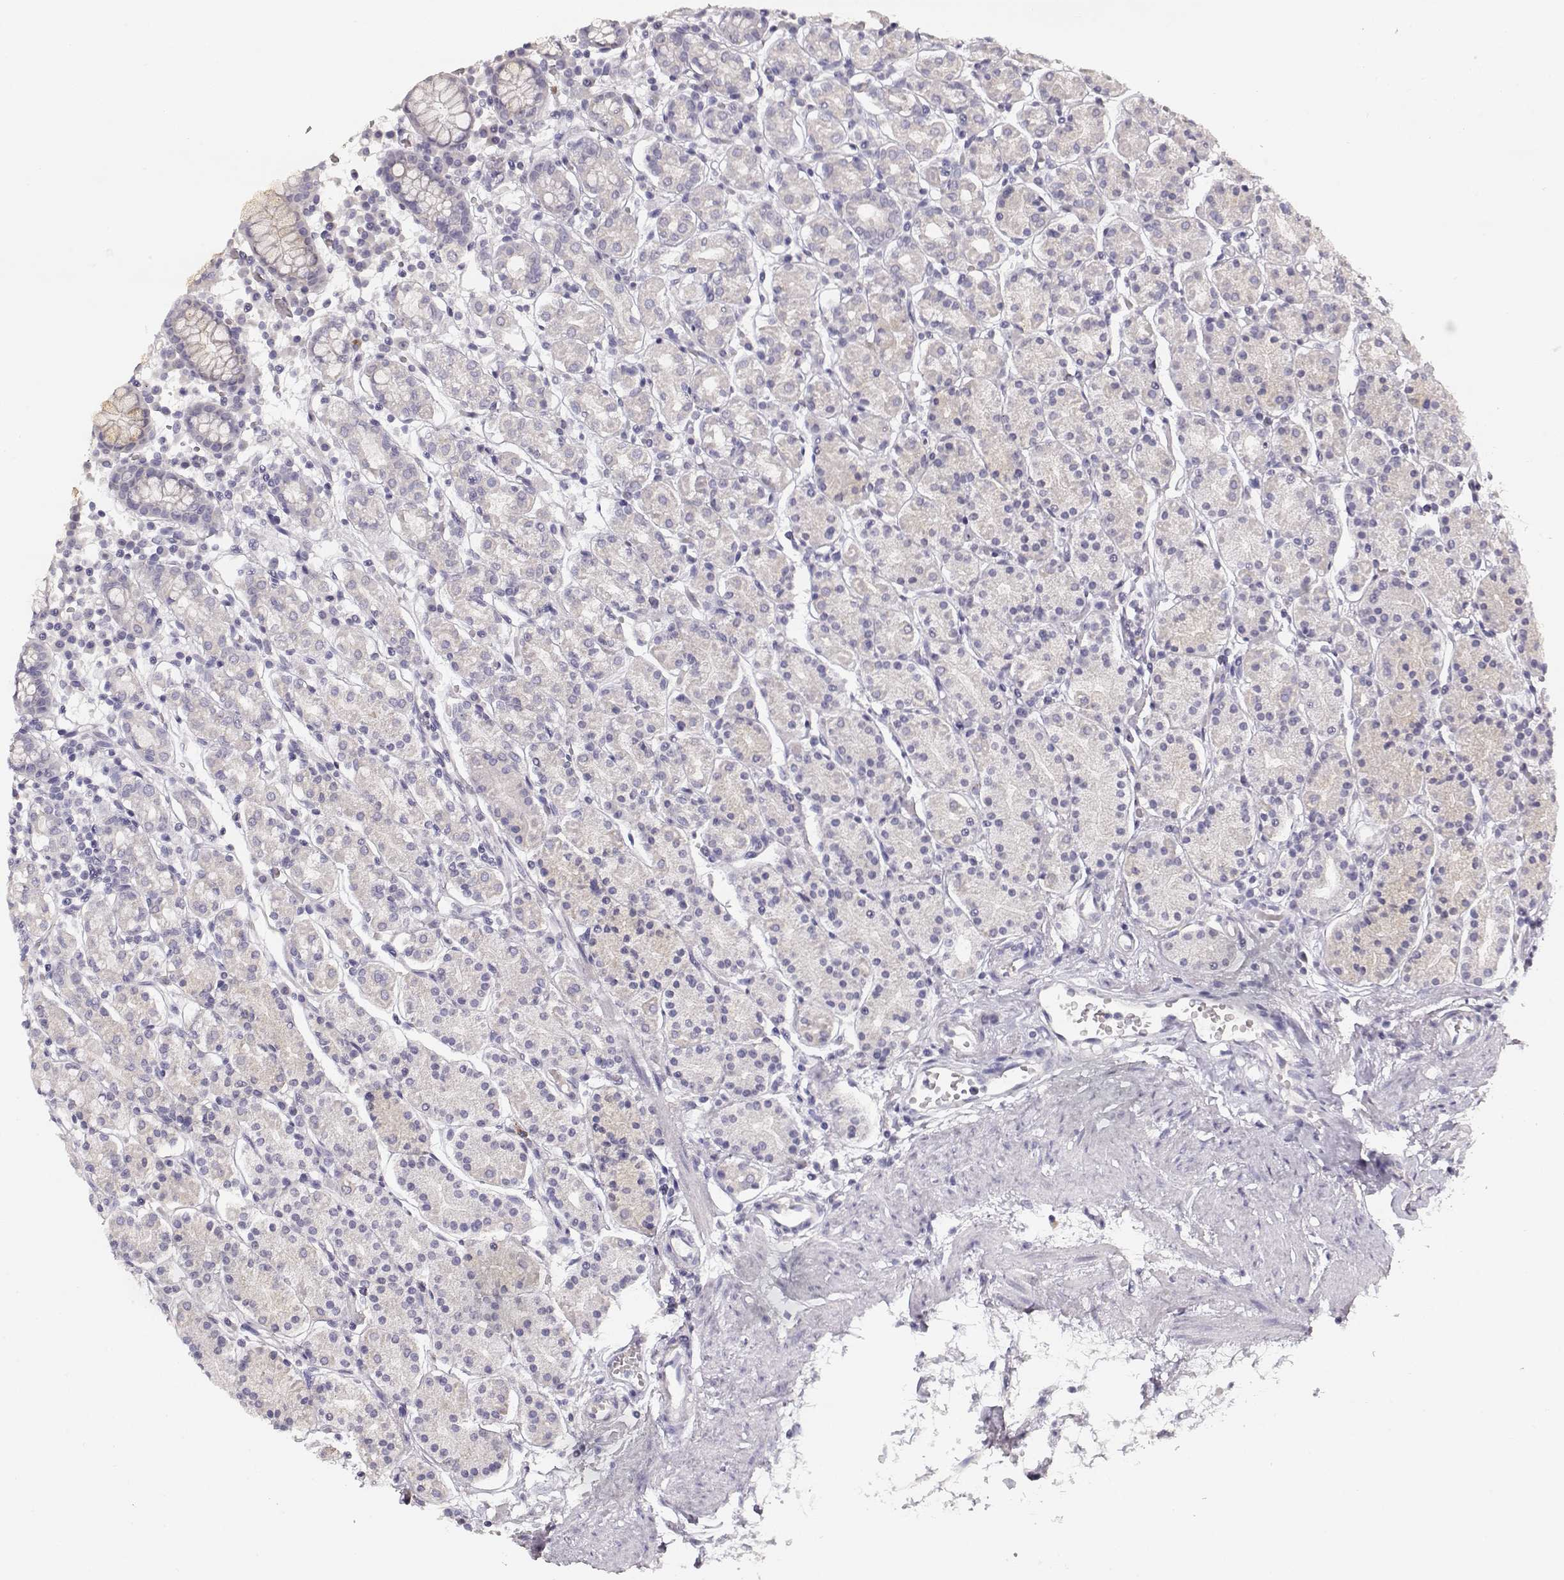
{"staining": {"intensity": "negative", "quantity": "none", "location": "none"}, "tissue": "stomach", "cell_type": "Glandular cells", "image_type": "normal", "snomed": [{"axis": "morphology", "description": "Normal tissue, NOS"}, {"axis": "topography", "description": "Stomach, upper"}, {"axis": "topography", "description": "Stomach"}], "caption": "This is an IHC photomicrograph of benign stomach. There is no expression in glandular cells.", "gene": "TPH2", "patient": {"sex": "male", "age": 62}}